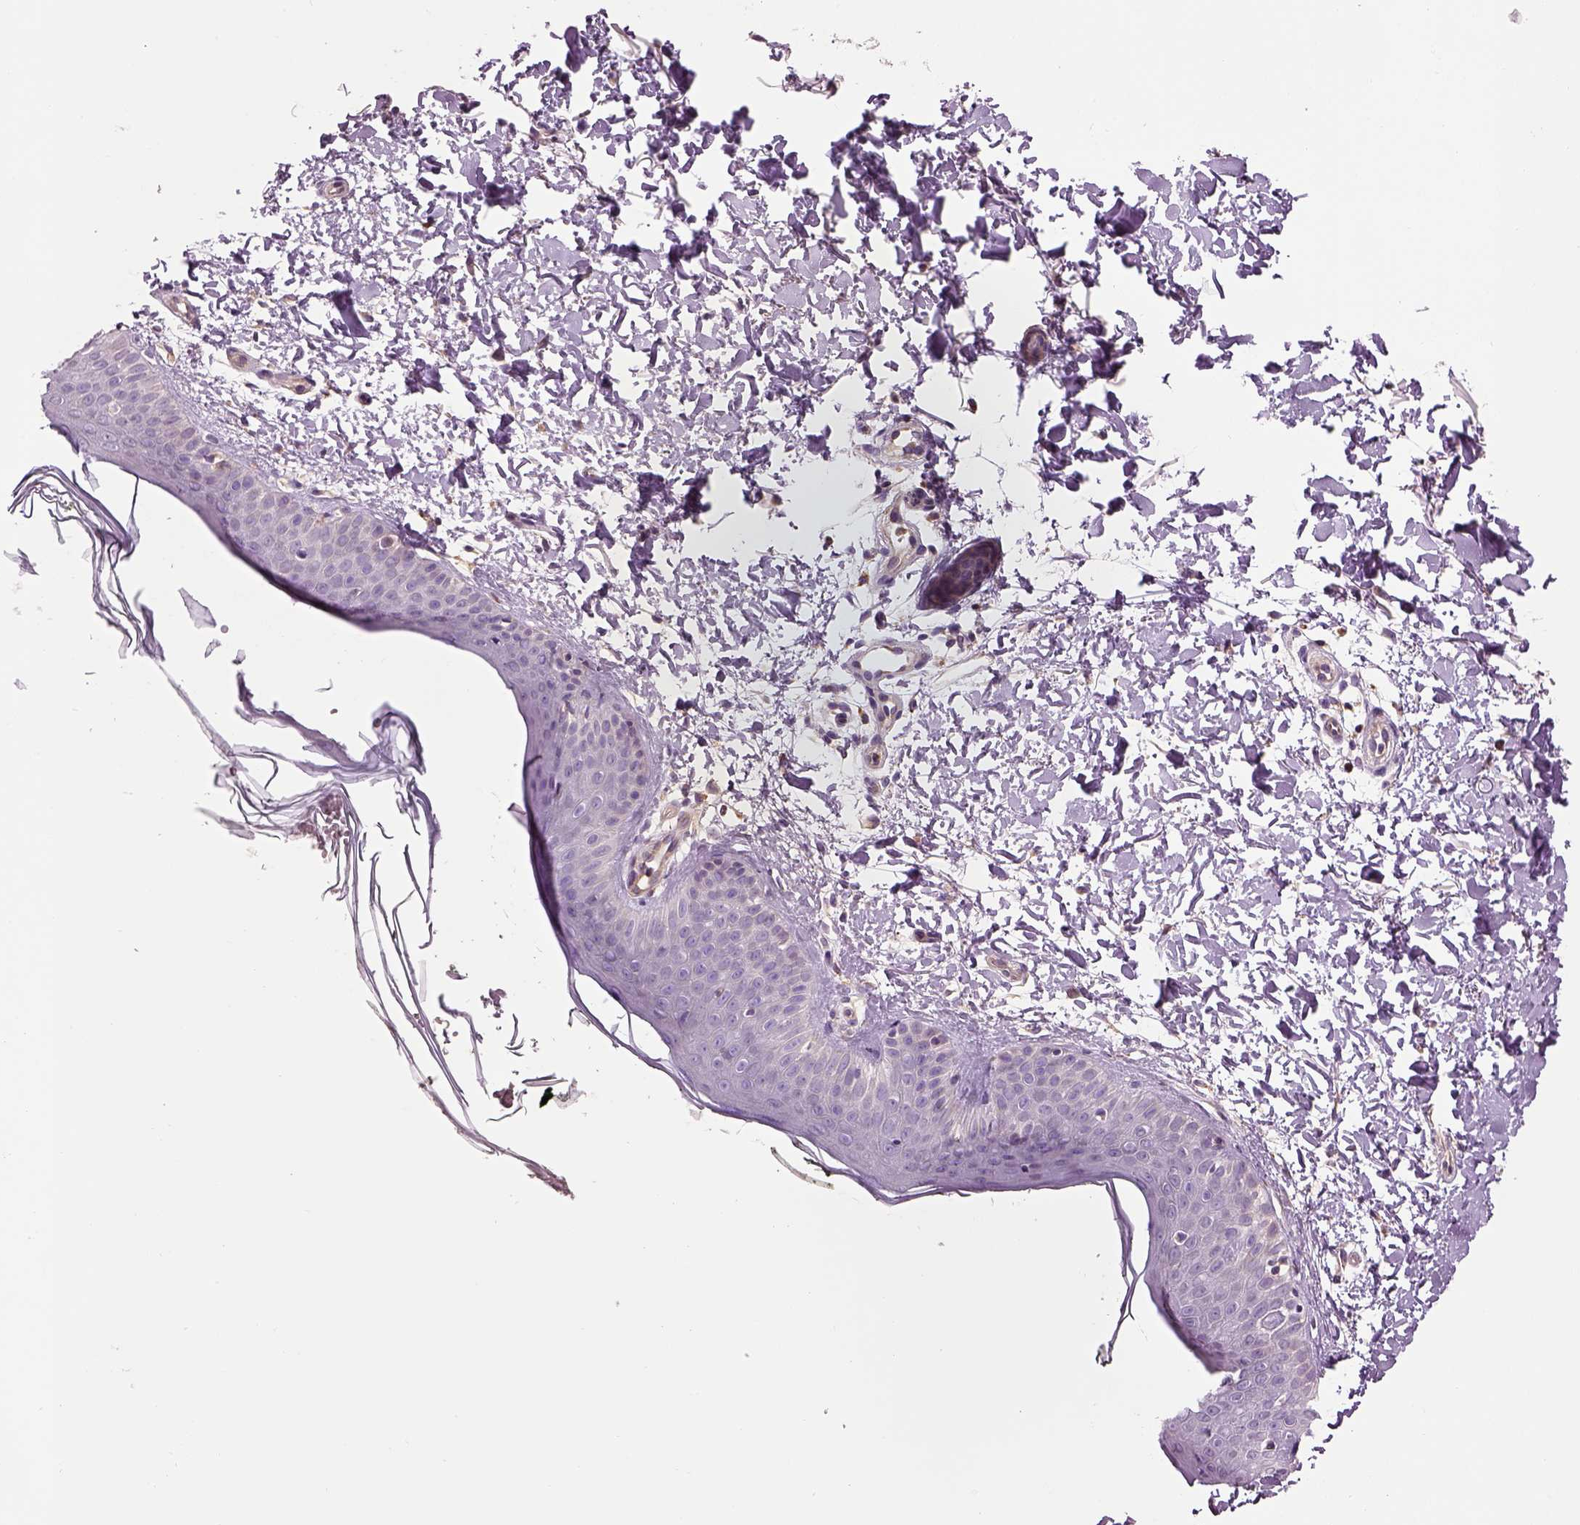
{"staining": {"intensity": "negative", "quantity": "none", "location": "none"}, "tissue": "skin", "cell_type": "Fibroblasts", "image_type": "normal", "snomed": [{"axis": "morphology", "description": "Normal tissue, NOS"}, {"axis": "topography", "description": "Skin"}], "caption": "The immunohistochemistry histopathology image has no significant positivity in fibroblasts of skin.", "gene": "IFT52", "patient": {"sex": "female", "age": 62}}